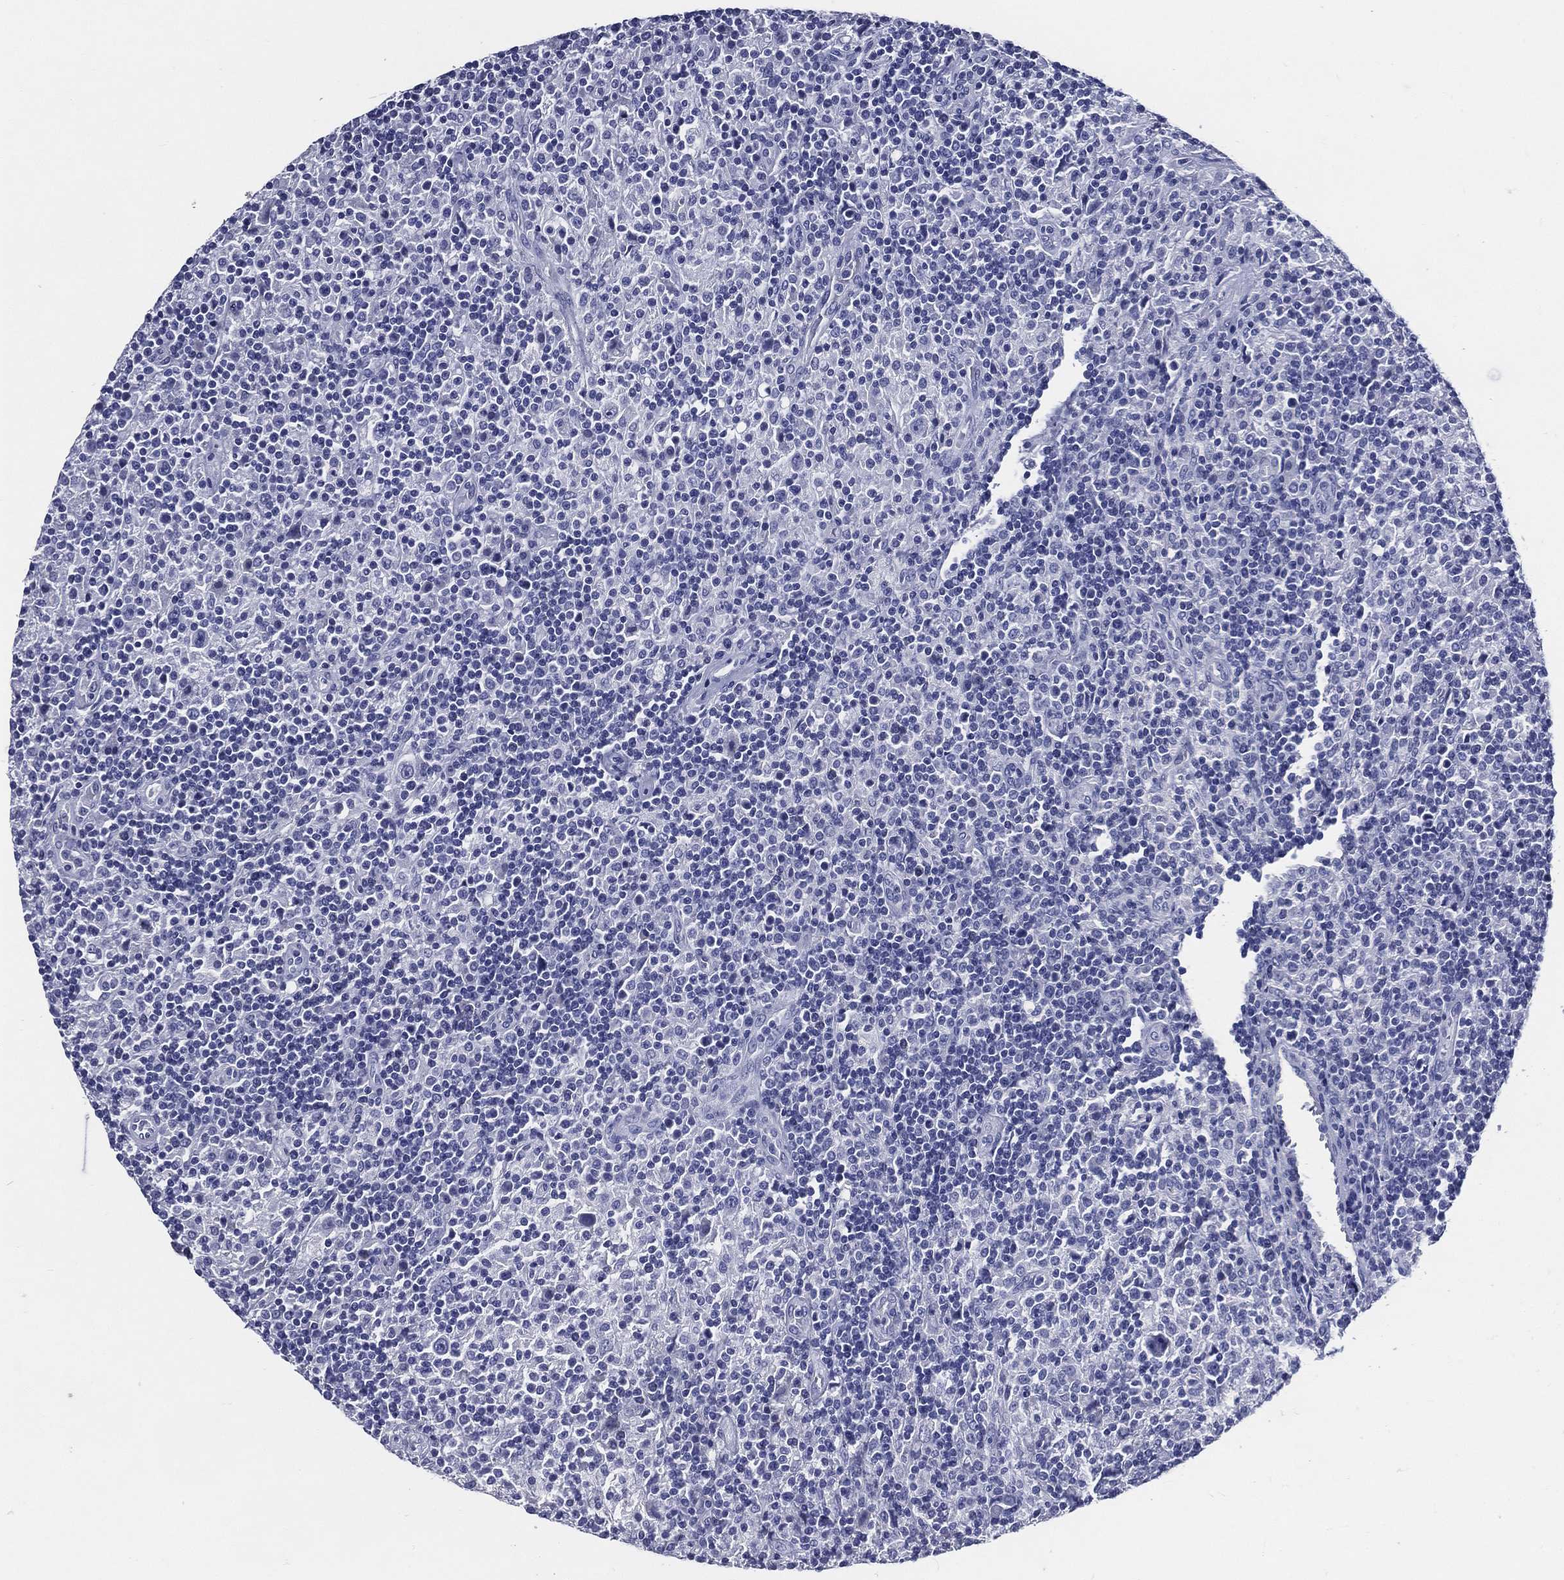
{"staining": {"intensity": "negative", "quantity": "none", "location": "none"}, "tissue": "lymphoma", "cell_type": "Tumor cells", "image_type": "cancer", "snomed": [{"axis": "morphology", "description": "Hodgkin's disease, NOS"}, {"axis": "topography", "description": "Lymph node"}], "caption": "IHC micrograph of neoplastic tissue: Hodgkin's disease stained with DAB shows no significant protein staining in tumor cells. (DAB (3,3'-diaminobenzidine) immunohistochemistry with hematoxylin counter stain).", "gene": "ACE2", "patient": {"sex": "male", "age": 70}}